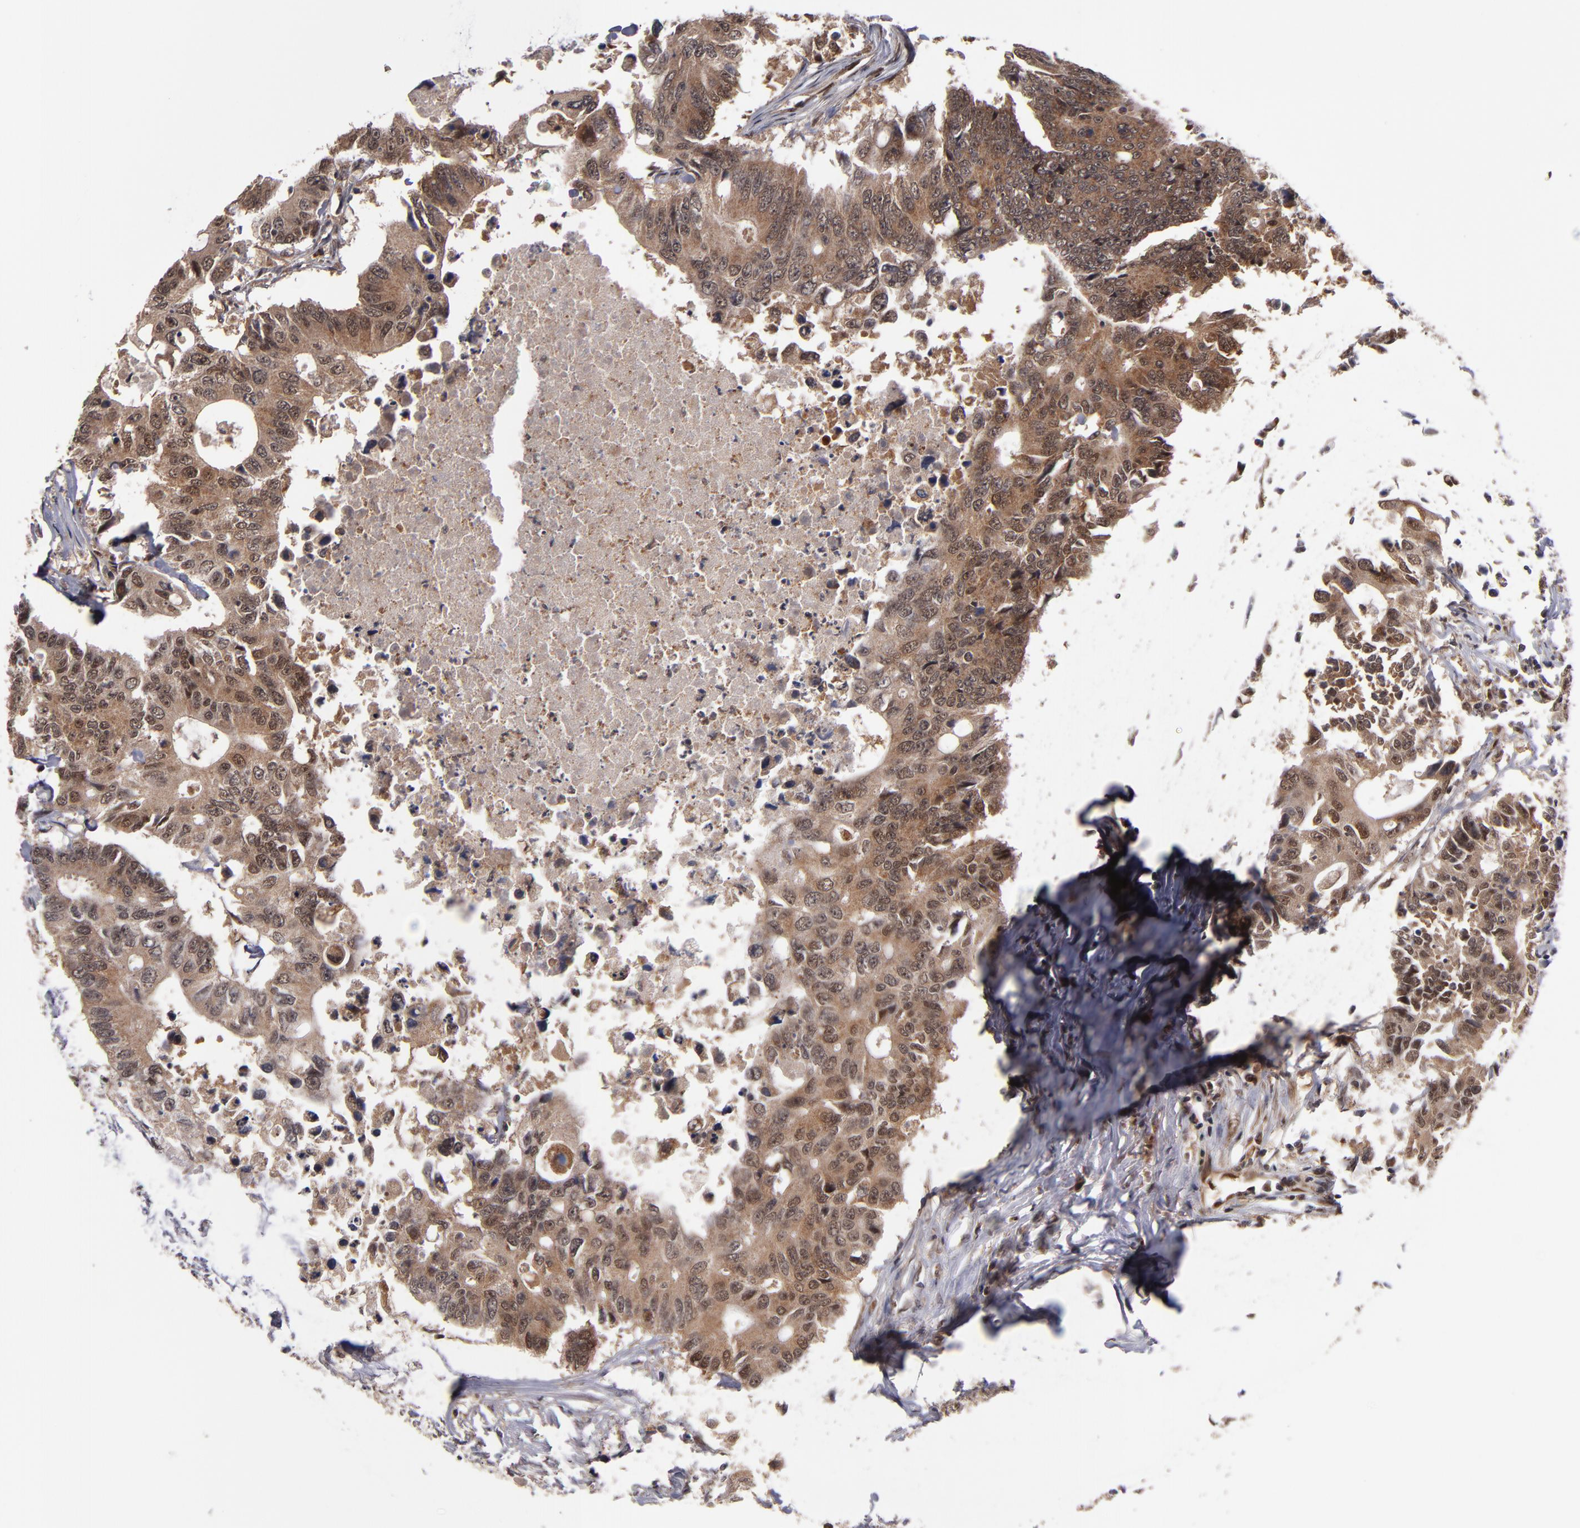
{"staining": {"intensity": "moderate", "quantity": ">75%", "location": "cytoplasmic/membranous,nuclear"}, "tissue": "colorectal cancer", "cell_type": "Tumor cells", "image_type": "cancer", "snomed": [{"axis": "morphology", "description": "Adenocarcinoma, NOS"}, {"axis": "topography", "description": "Colon"}], "caption": "Colorectal cancer stained for a protein demonstrates moderate cytoplasmic/membranous and nuclear positivity in tumor cells. (Stains: DAB in brown, nuclei in blue, Microscopy: brightfield microscopy at high magnification).", "gene": "CUL5", "patient": {"sex": "male", "age": 71}}